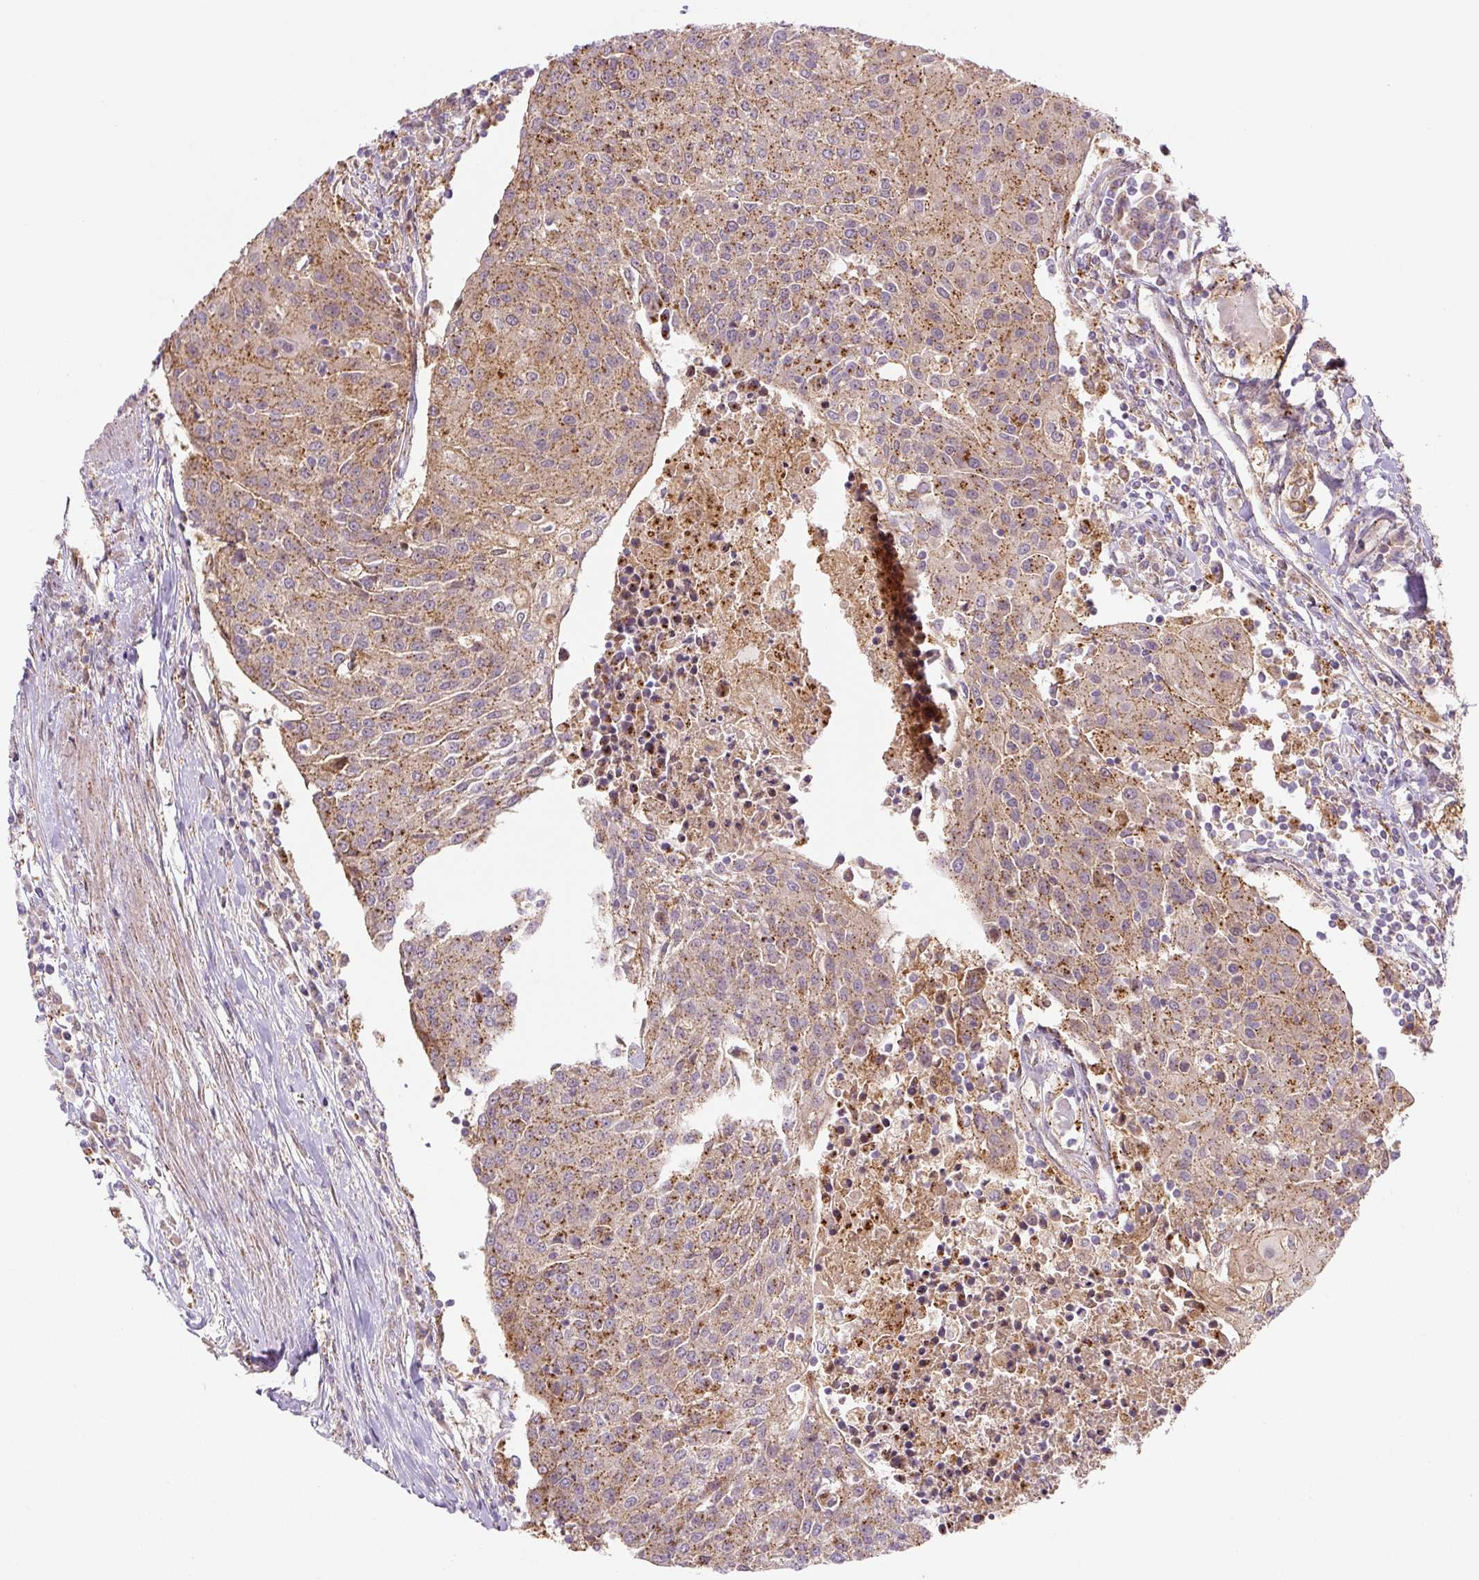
{"staining": {"intensity": "moderate", "quantity": ">75%", "location": "cytoplasmic/membranous"}, "tissue": "urothelial cancer", "cell_type": "Tumor cells", "image_type": "cancer", "snomed": [{"axis": "morphology", "description": "Urothelial carcinoma, High grade"}, {"axis": "topography", "description": "Urinary bladder"}], "caption": "Moderate cytoplasmic/membranous expression for a protein is appreciated in approximately >75% of tumor cells of urothelial carcinoma (high-grade) using immunohistochemistry.", "gene": "ZSWIM7", "patient": {"sex": "female", "age": 85}}